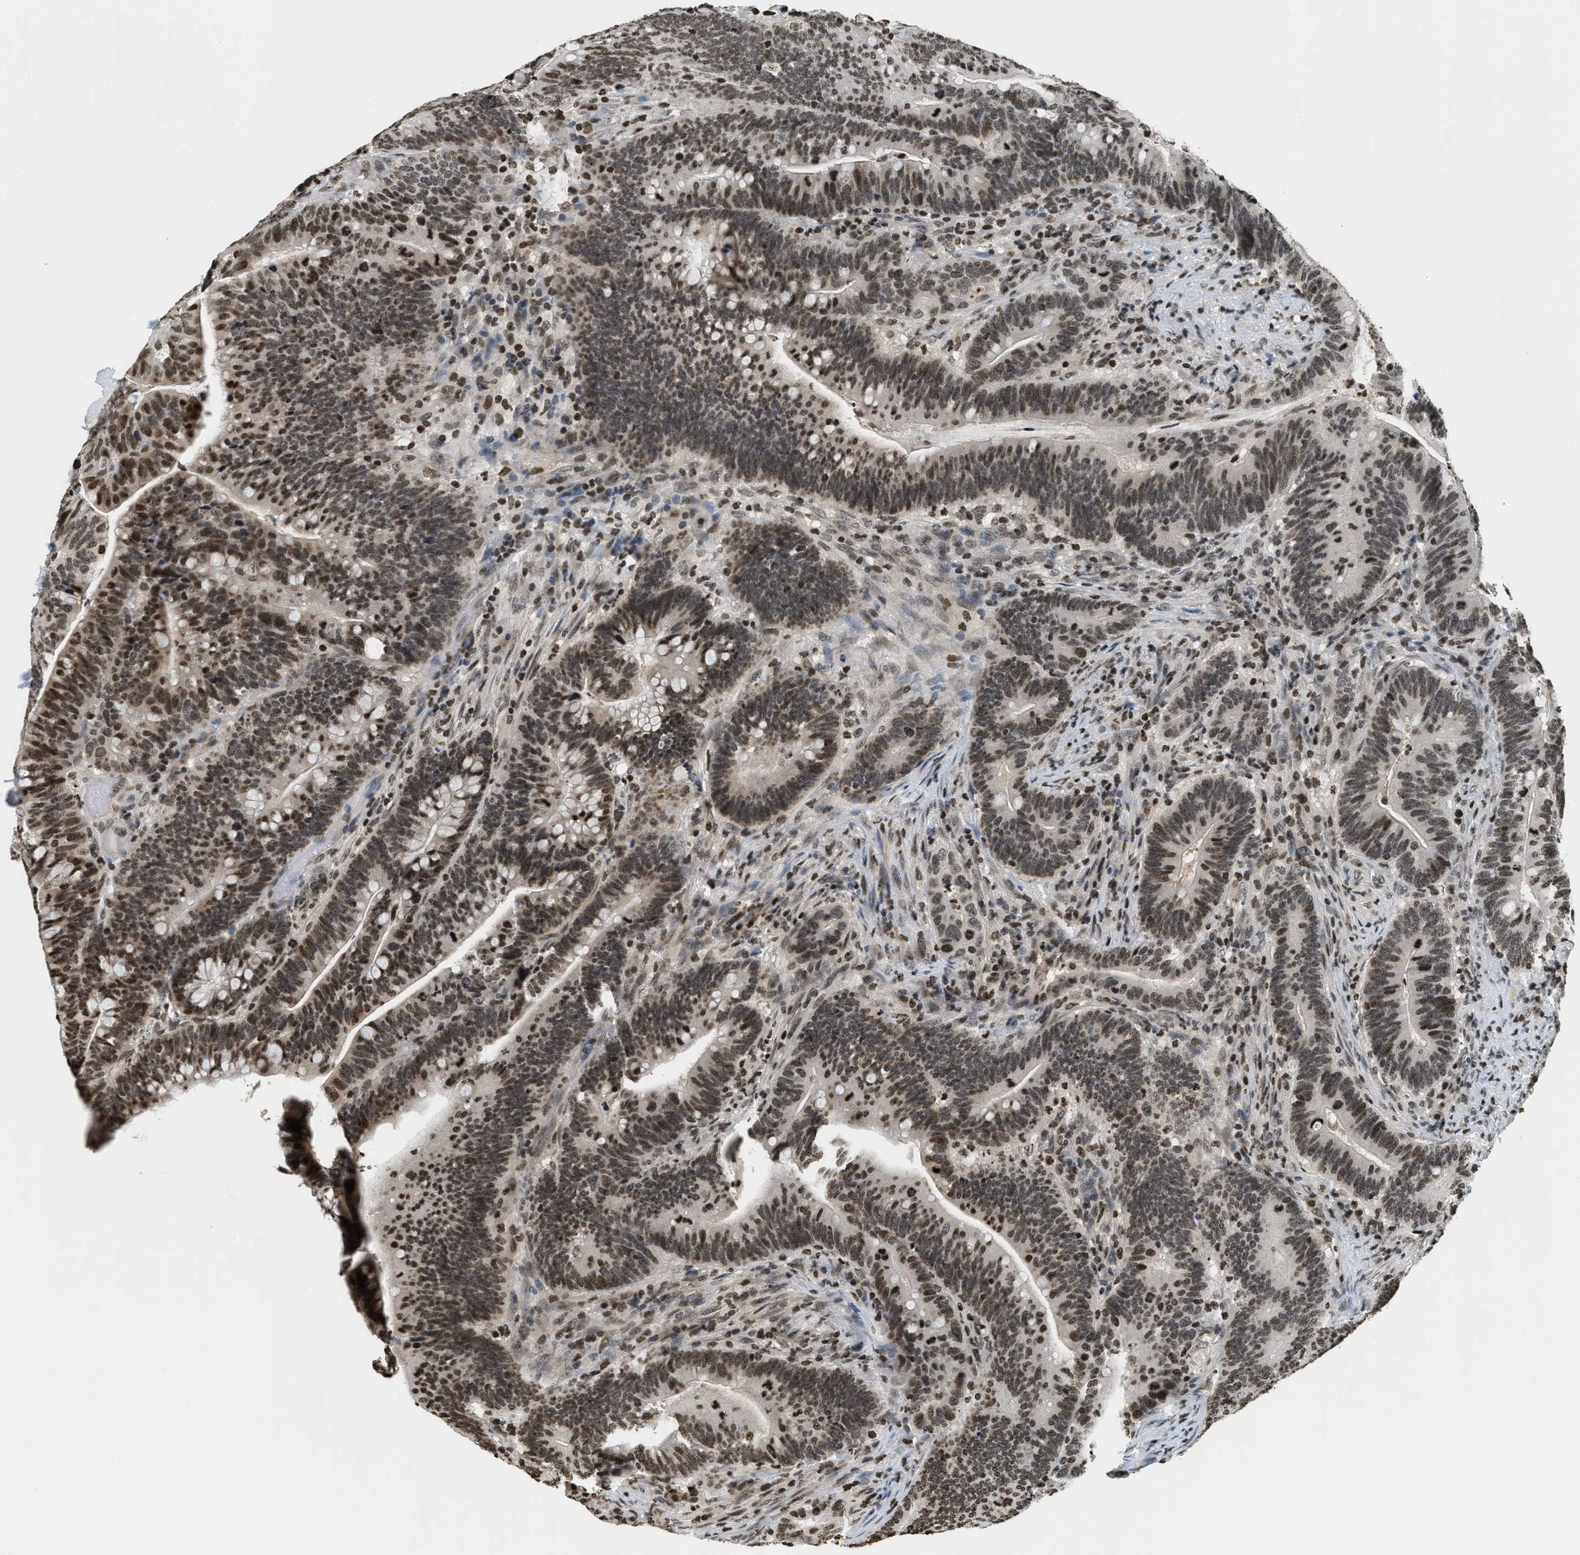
{"staining": {"intensity": "moderate", "quantity": ">75%", "location": "nuclear"}, "tissue": "colorectal cancer", "cell_type": "Tumor cells", "image_type": "cancer", "snomed": [{"axis": "morphology", "description": "Normal tissue, NOS"}, {"axis": "morphology", "description": "Adenocarcinoma, NOS"}, {"axis": "topography", "description": "Colon"}], "caption": "The micrograph displays a brown stain indicating the presence of a protein in the nuclear of tumor cells in colorectal cancer (adenocarcinoma). (DAB (3,3'-diaminobenzidine) IHC, brown staining for protein, blue staining for nuclei).", "gene": "LDB2", "patient": {"sex": "female", "age": 66}}